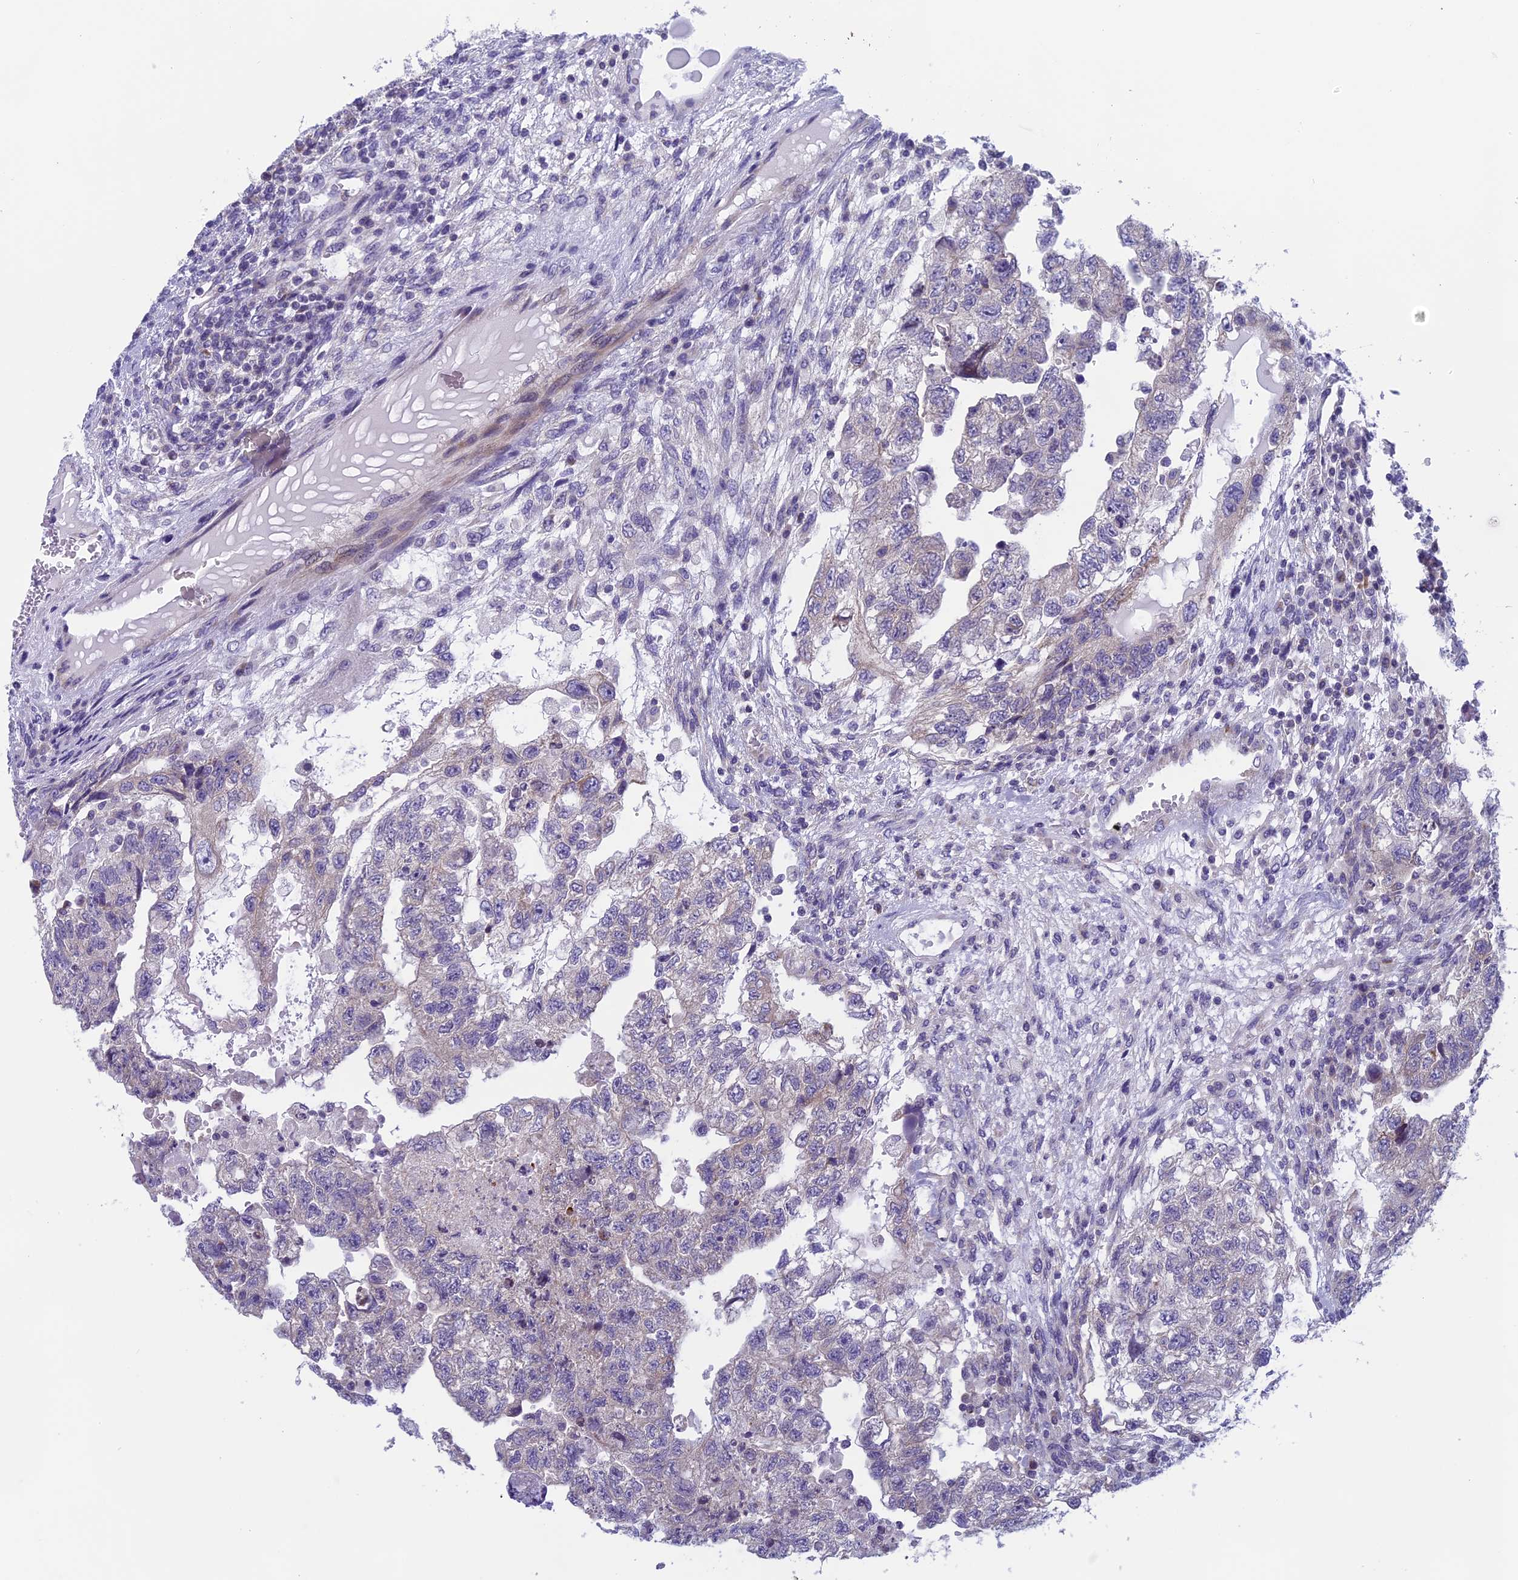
{"staining": {"intensity": "negative", "quantity": "none", "location": "none"}, "tissue": "testis cancer", "cell_type": "Tumor cells", "image_type": "cancer", "snomed": [{"axis": "morphology", "description": "Carcinoma, Embryonal, NOS"}, {"axis": "topography", "description": "Testis"}], "caption": "Tumor cells are negative for protein expression in human testis embryonal carcinoma. The staining was performed using DAB (3,3'-diaminobenzidine) to visualize the protein expression in brown, while the nuclei were stained in blue with hematoxylin (Magnification: 20x).", "gene": "ARHGEF37", "patient": {"sex": "male", "age": 36}}